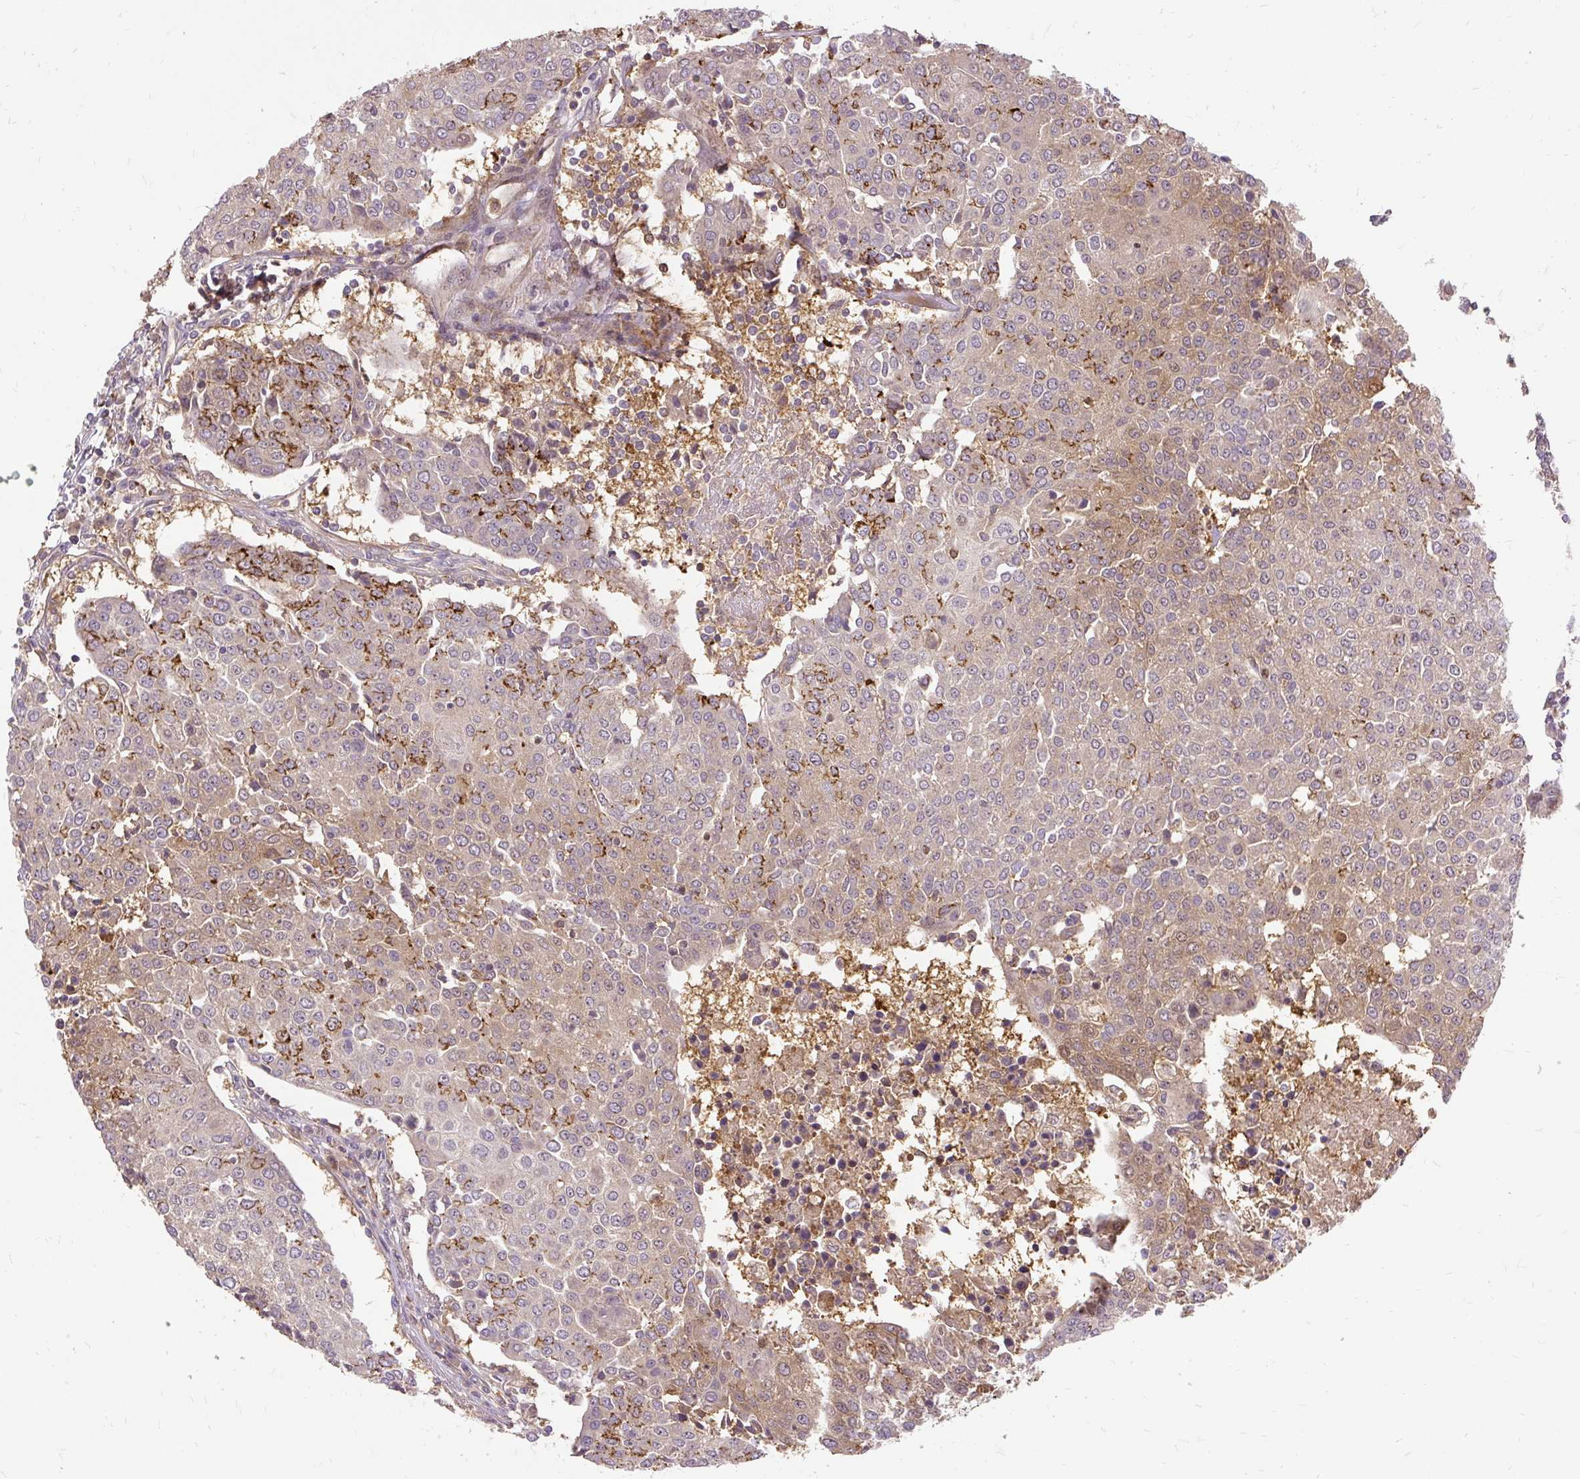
{"staining": {"intensity": "moderate", "quantity": "25%-75%", "location": "cytoplasmic/membranous"}, "tissue": "urothelial cancer", "cell_type": "Tumor cells", "image_type": "cancer", "snomed": [{"axis": "morphology", "description": "Urothelial carcinoma, High grade"}, {"axis": "topography", "description": "Urinary bladder"}], "caption": "This is an image of immunohistochemistry (IHC) staining of urothelial cancer, which shows moderate staining in the cytoplasmic/membranous of tumor cells.", "gene": "AP5S1", "patient": {"sex": "female", "age": 85}}